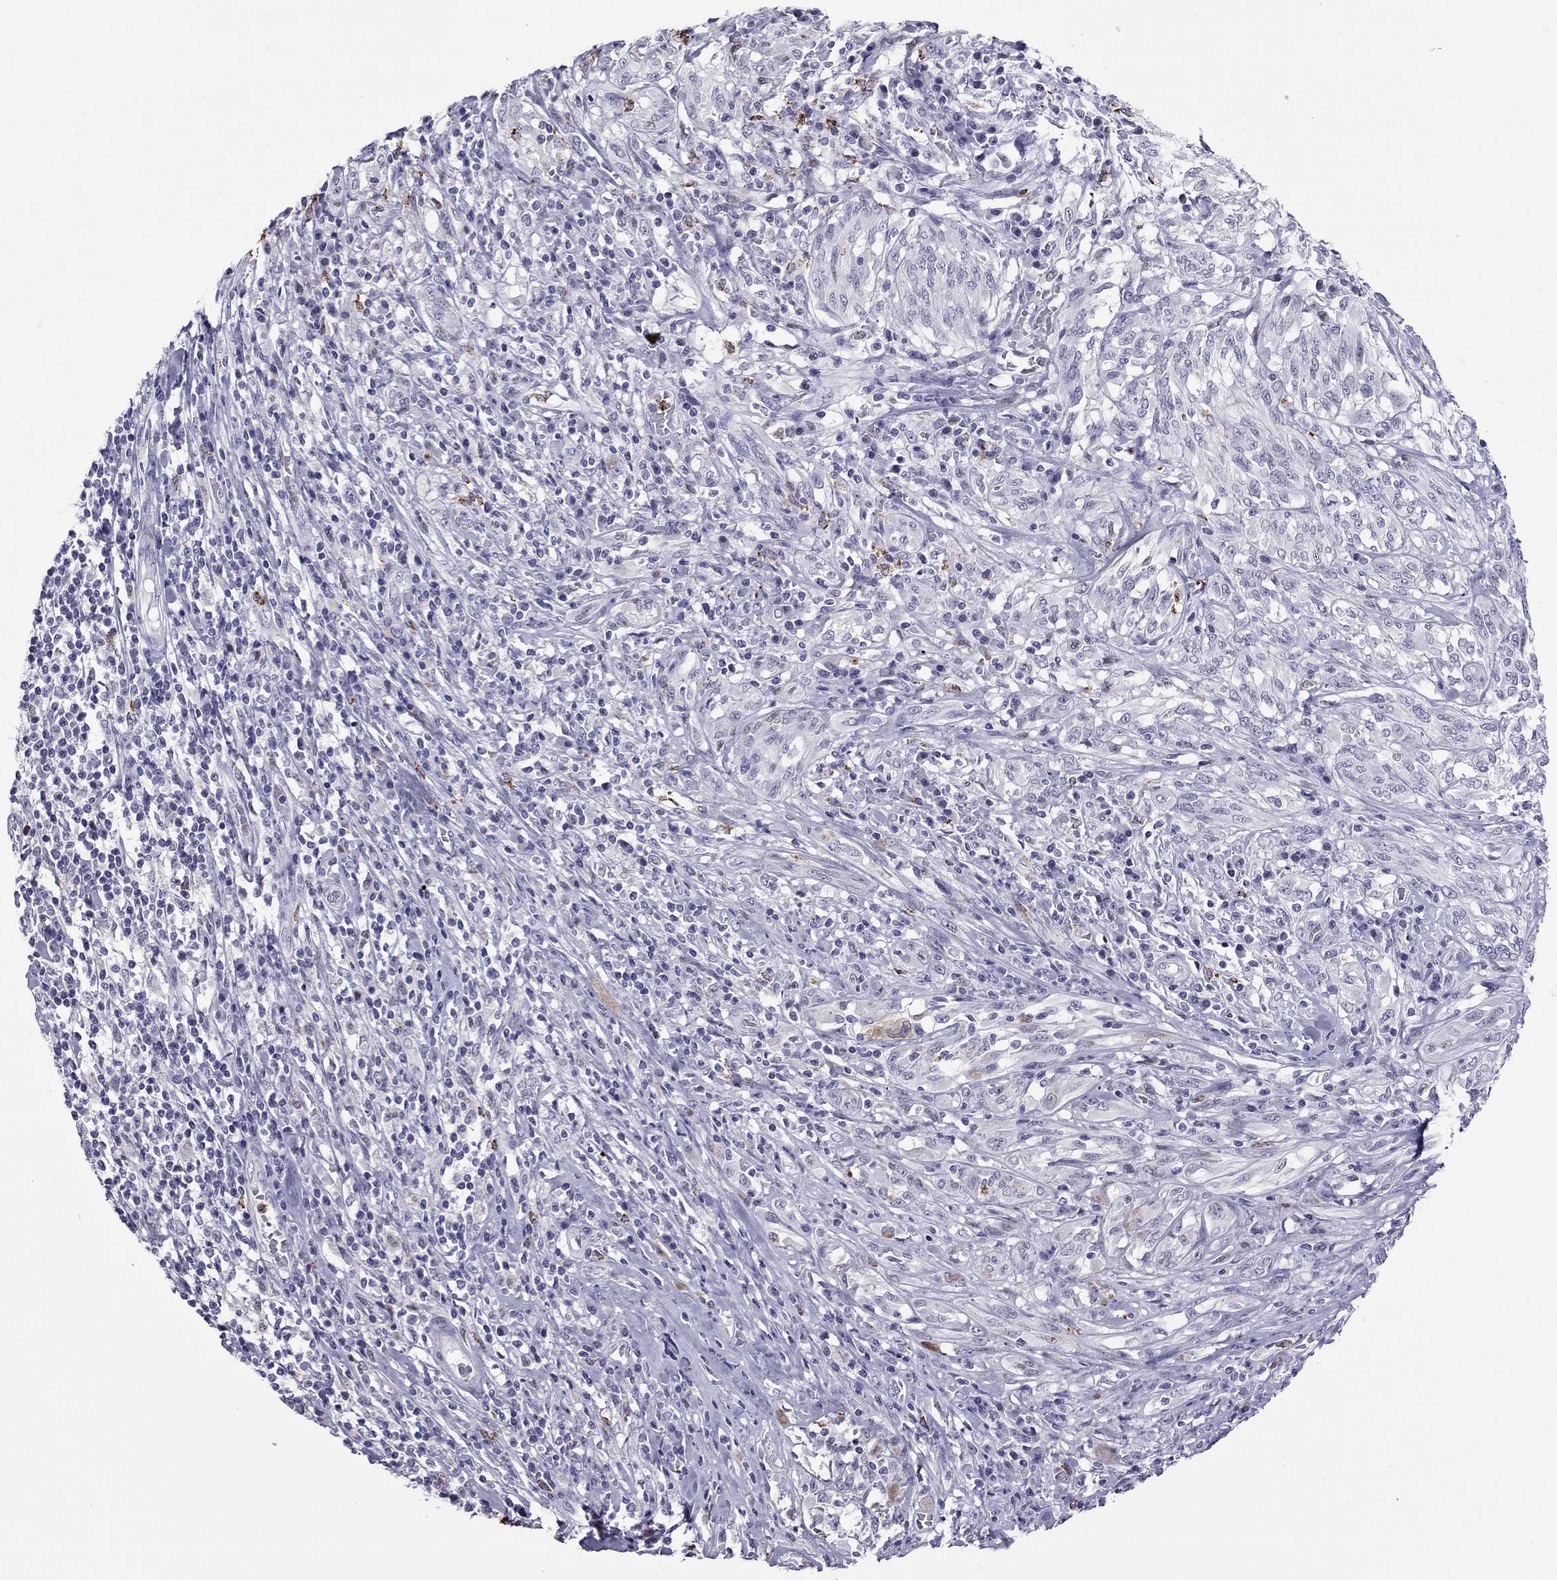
{"staining": {"intensity": "negative", "quantity": "none", "location": "none"}, "tissue": "melanoma", "cell_type": "Tumor cells", "image_type": "cancer", "snomed": [{"axis": "morphology", "description": "Malignant melanoma, NOS"}, {"axis": "topography", "description": "Skin"}], "caption": "Human melanoma stained for a protein using immunohistochemistry reveals no expression in tumor cells.", "gene": "CCL27", "patient": {"sex": "female", "age": 91}}